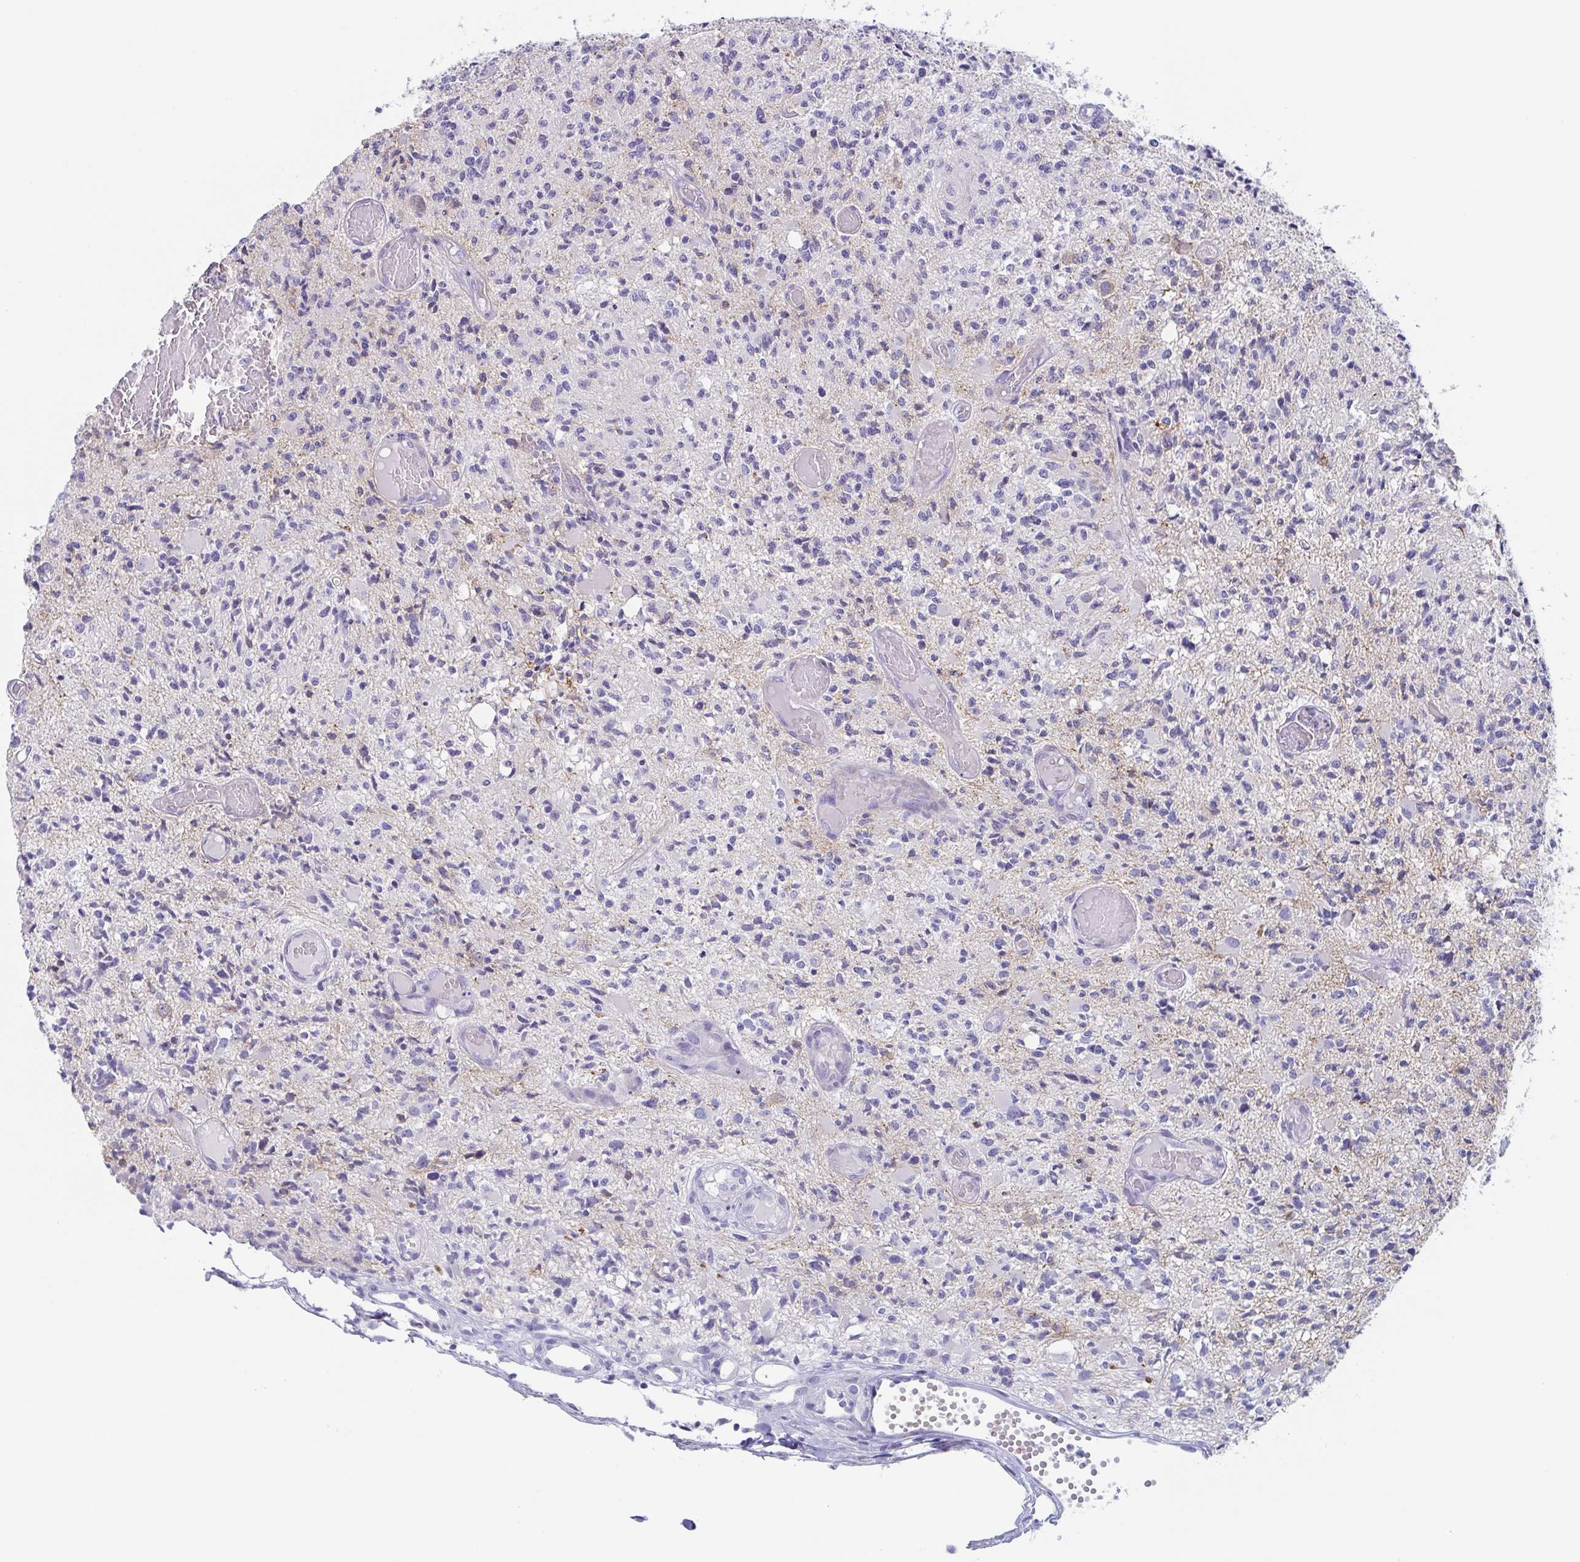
{"staining": {"intensity": "negative", "quantity": "none", "location": "none"}, "tissue": "glioma", "cell_type": "Tumor cells", "image_type": "cancer", "snomed": [{"axis": "morphology", "description": "Glioma, malignant, High grade"}, {"axis": "topography", "description": "Brain"}], "caption": "This is an immunohistochemistry (IHC) histopathology image of human glioma. There is no expression in tumor cells.", "gene": "TAGLN3", "patient": {"sex": "female", "age": 63}}